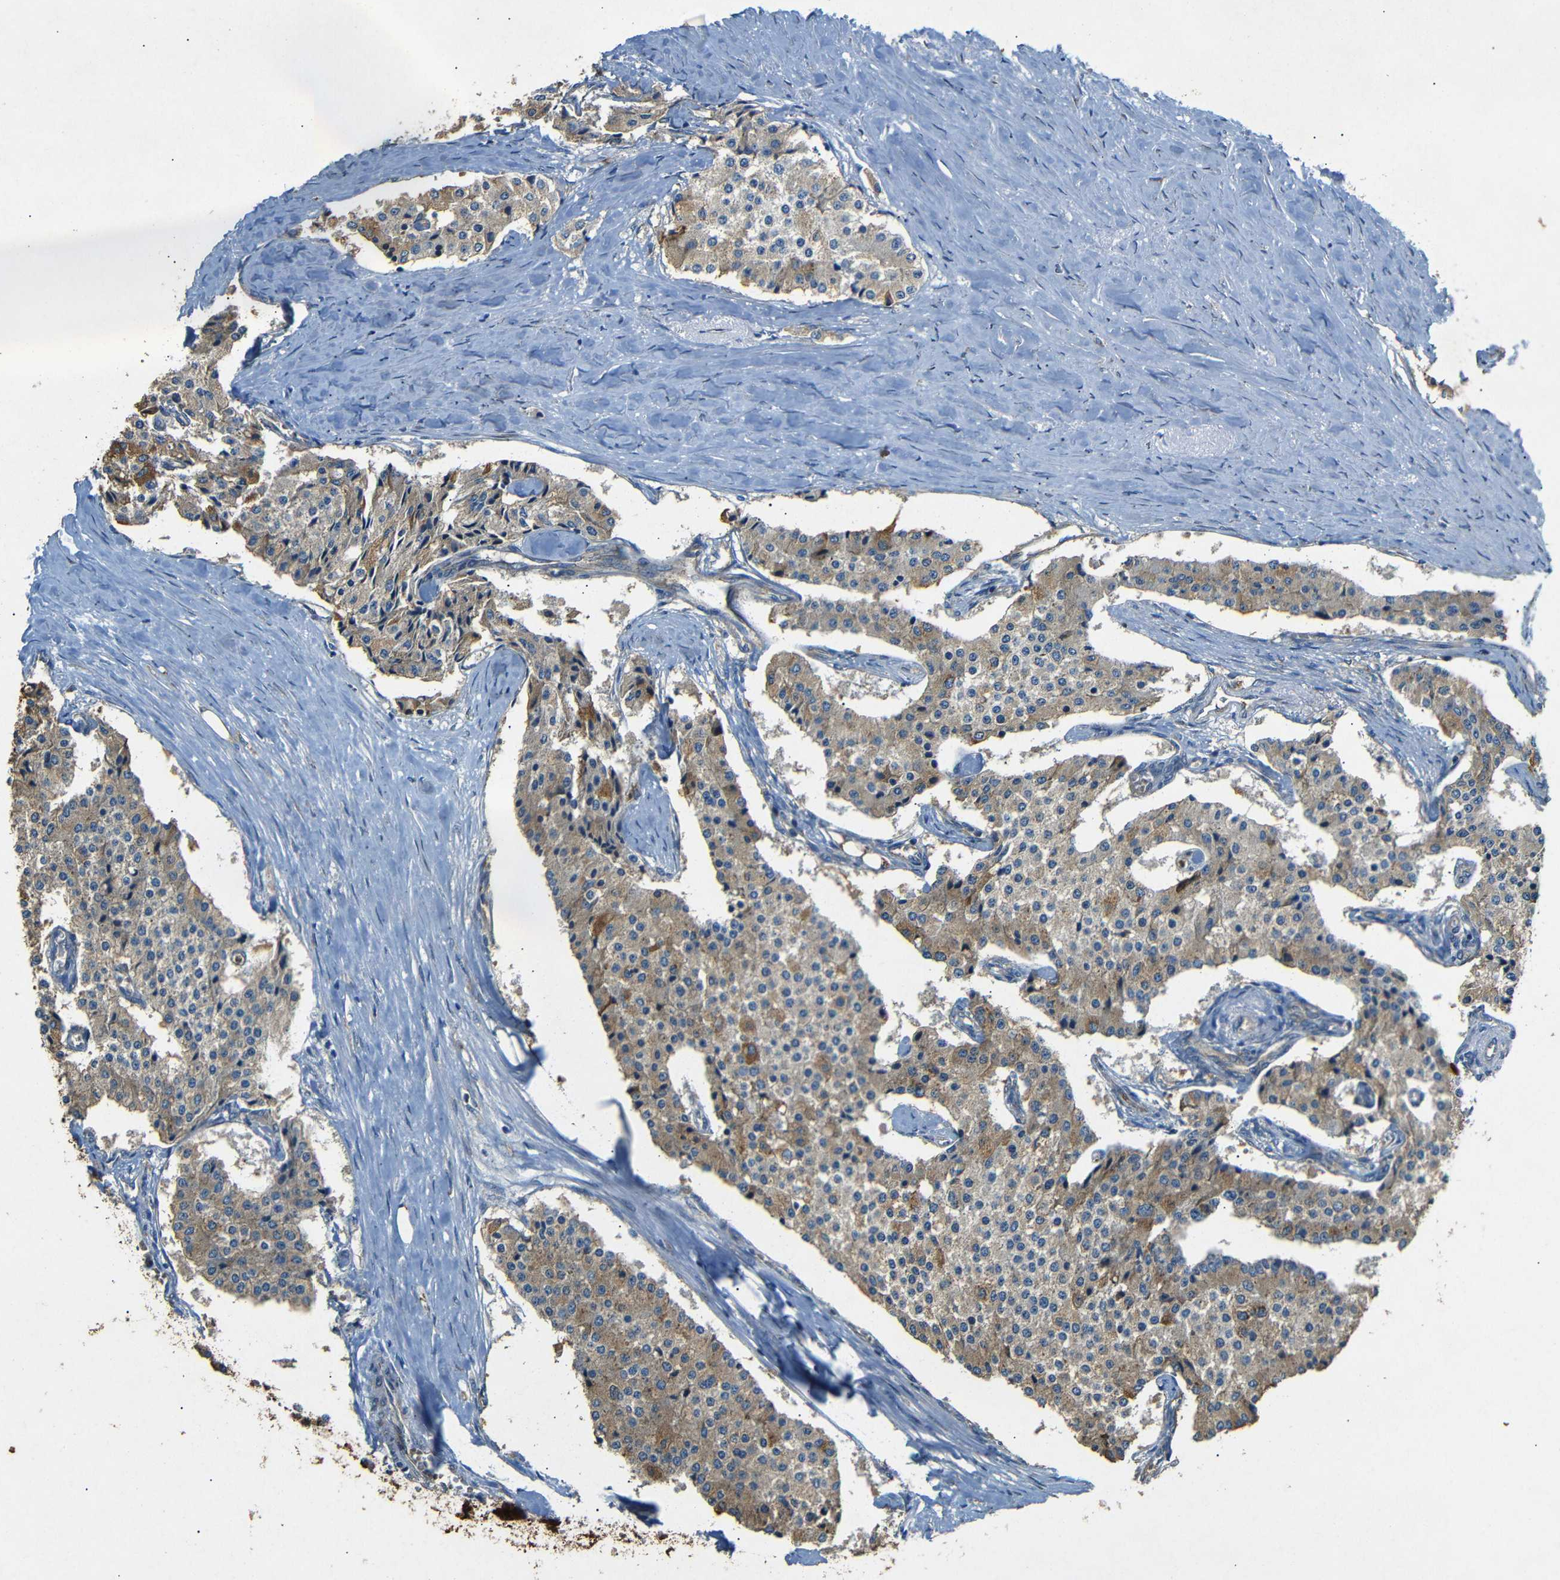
{"staining": {"intensity": "moderate", "quantity": "25%-75%", "location": "cytoplasmic/membranous"}, "tissue": "carcinoid", "cell_type": "Tumor cells", "image_type": "cancer", "snomed": [{"axis": "morphology", "description": "Carcinoid, malignant, NOS"}, {"axis": "topography", "description": "Colon"}], "caption": "Immunohistochemistry (IHC) of human carcinoid (malignant) shows medium levels of moderate cytoplasmic/membranous expression in approximately 25%-75% of tumor cells. (IHC, brightfield microscopy, high magnification).", "gene": "BTF3", "patient": {"sex": "female", "age": 52}}